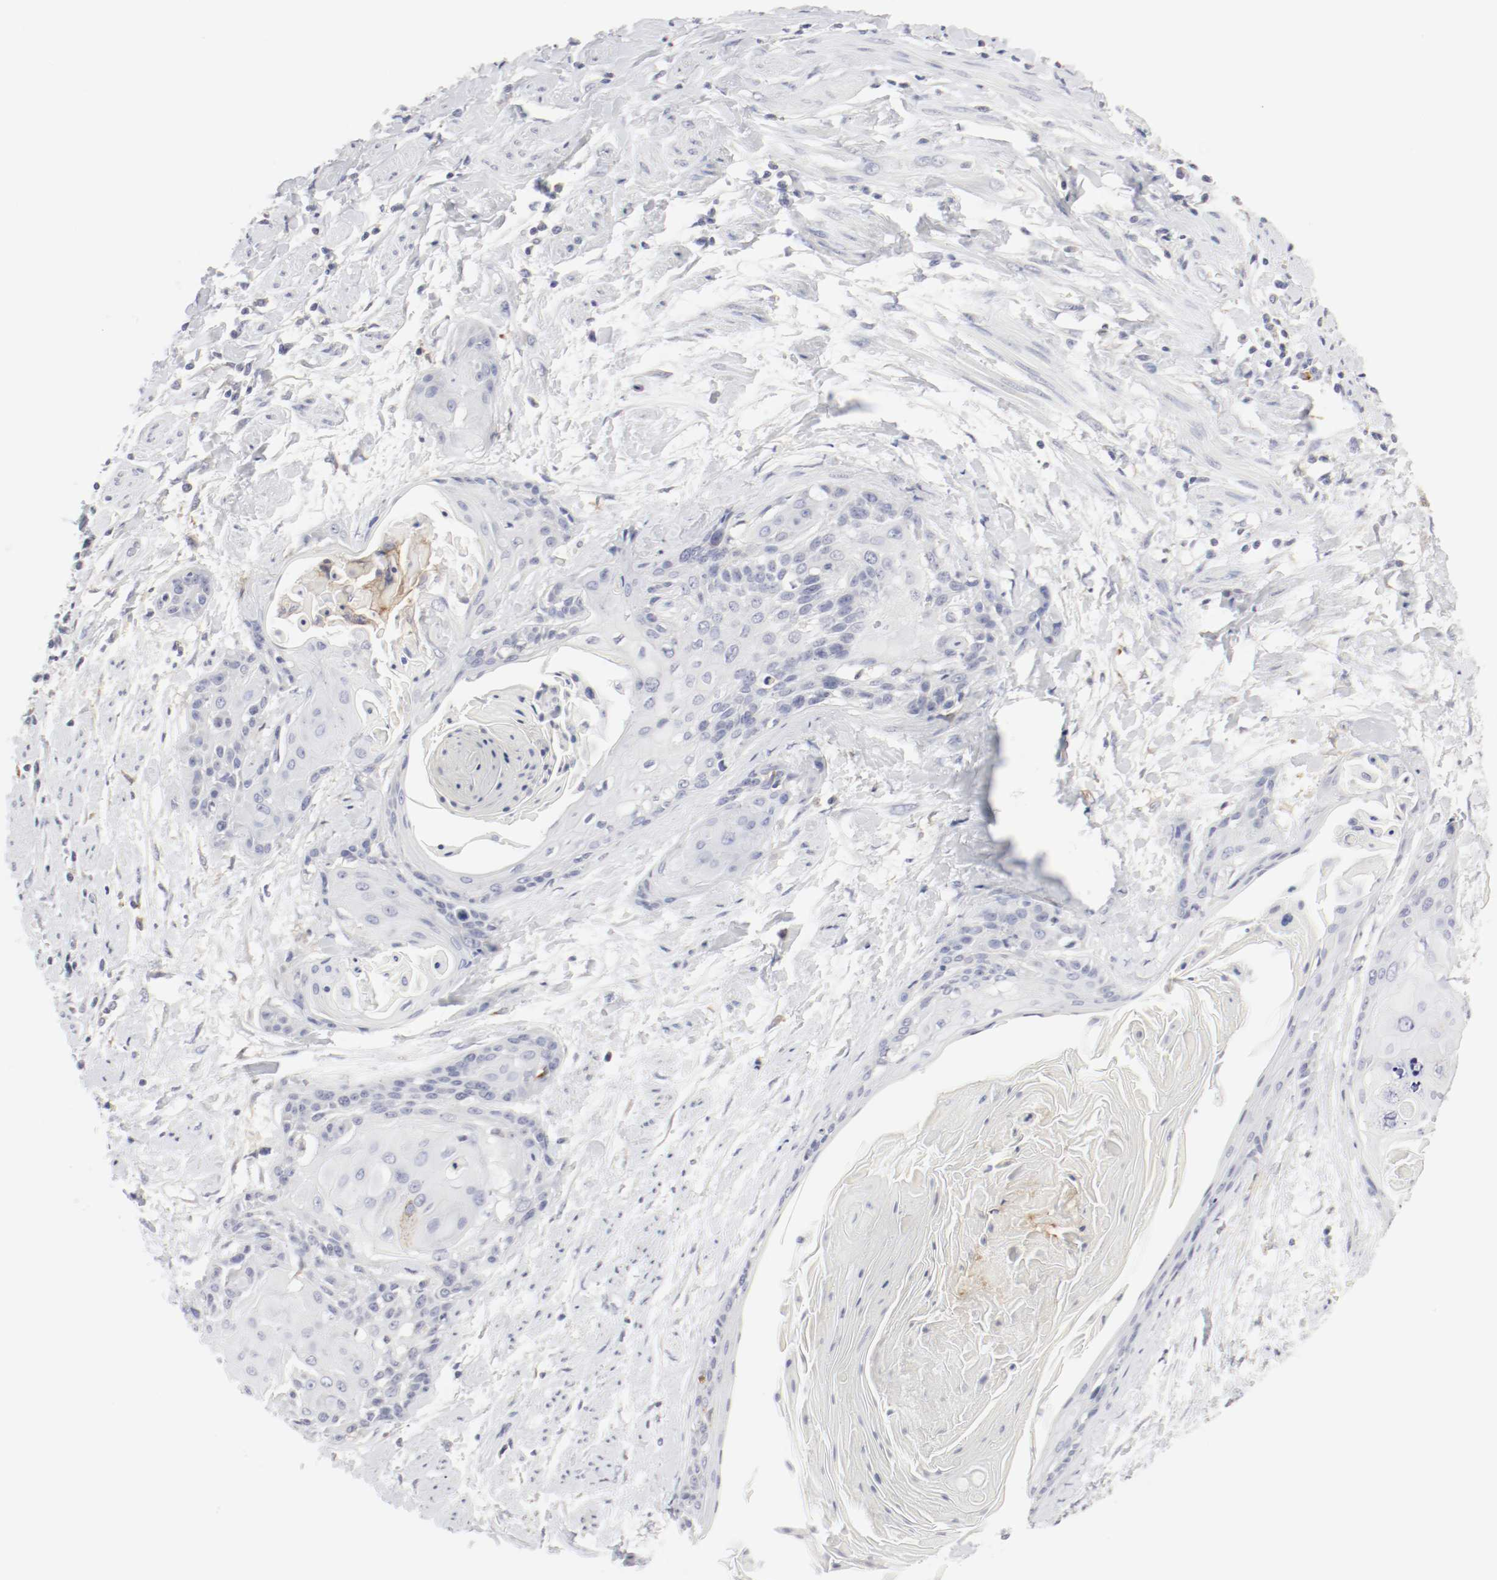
{"staining": {"intensity": "negative", "quantity": "none", "location": "none"}, "tissue": "cervical cancer", "cell_type": "Tumor cells", "image_type": "cancer", "snomed": [{"axis": "morphology", "description": "Squamous cell carcinoma, NOS"}, {"axis": "topography", "description": "Cervix"}], "caption": "Immunohistochemistry image of neoplastic tissue: human cervical squamous cell carcinoma stained with DAB shows no significant protein staining in tumor cells.", "gene": "ITGAX", "patient": {"sex": "female", "age": 57}}